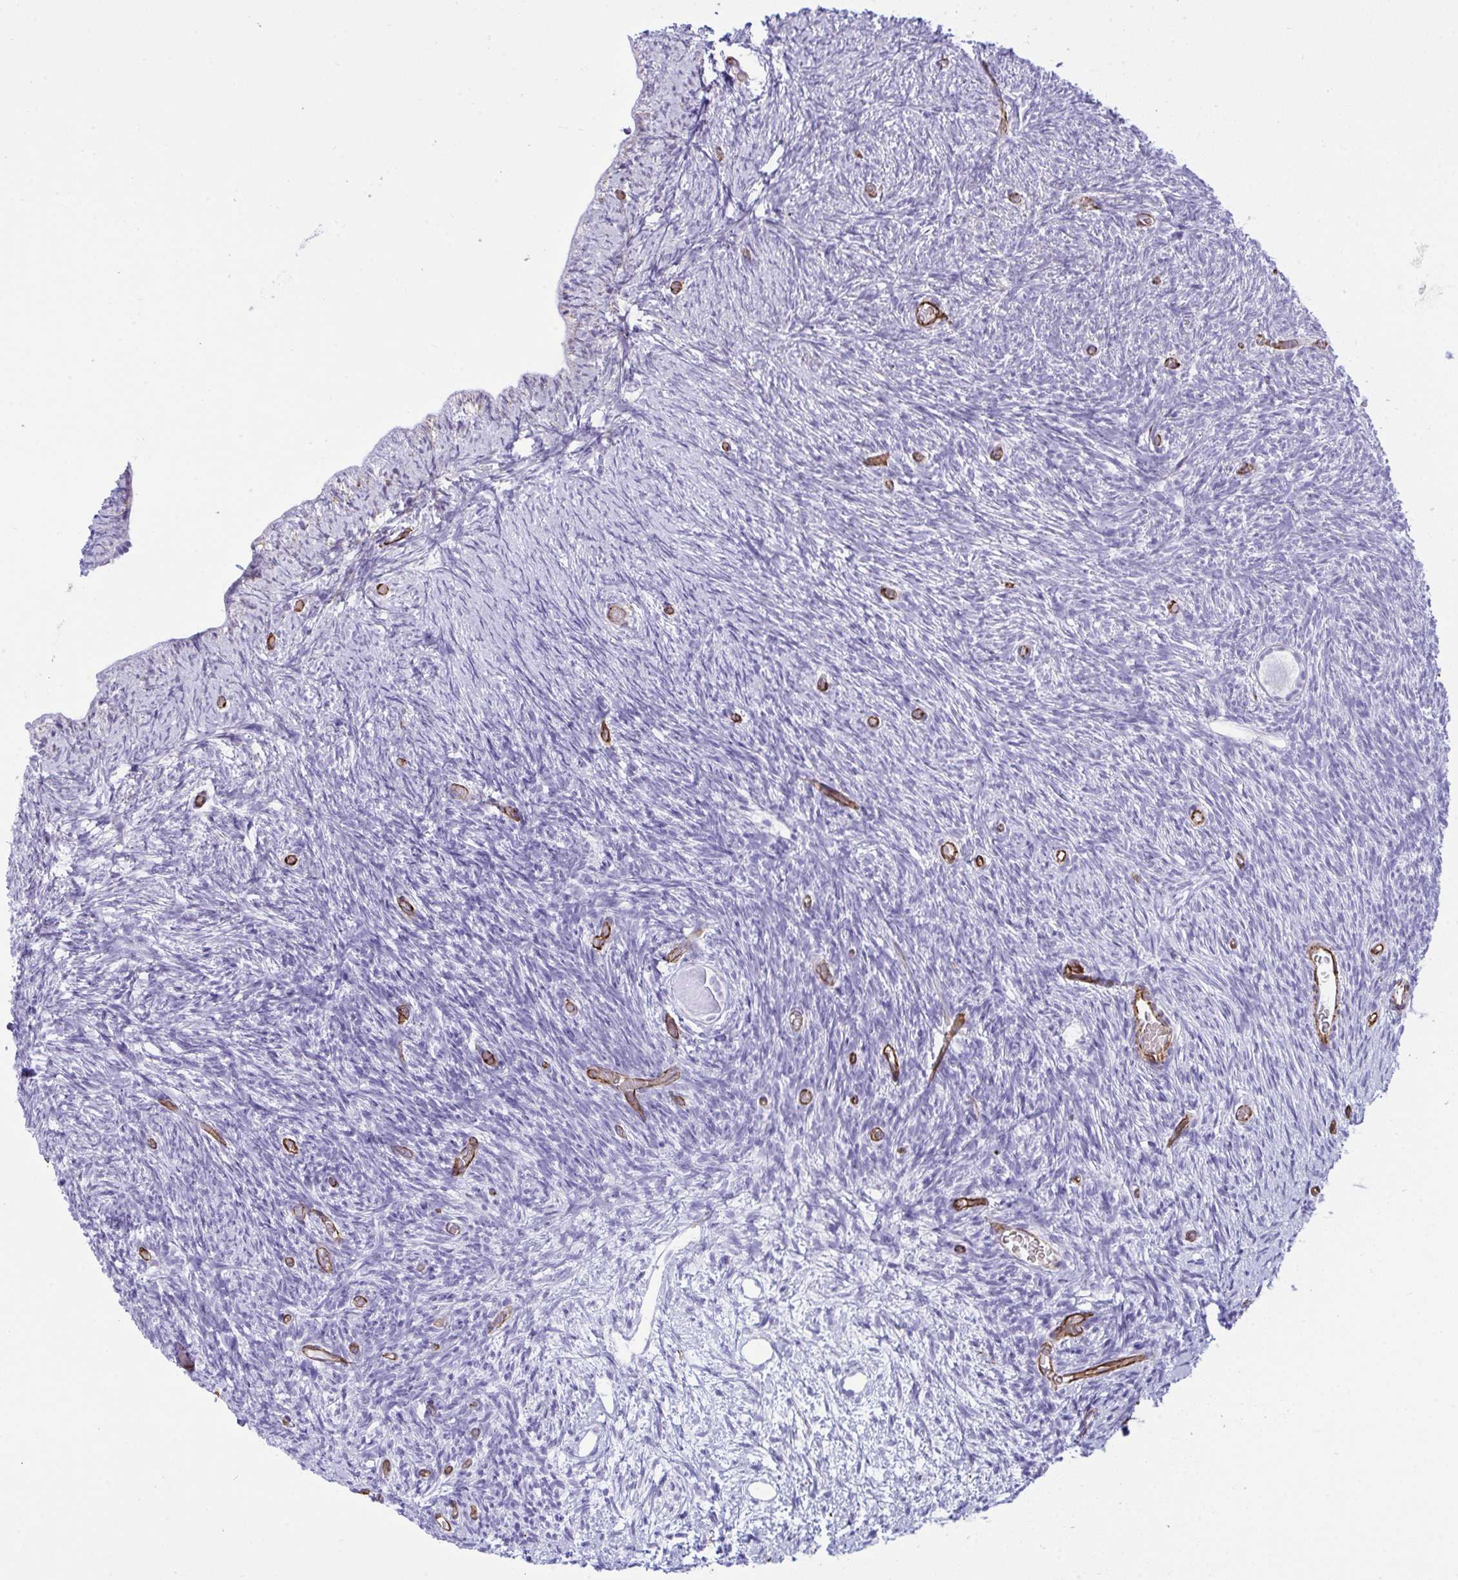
{"staining": {"intensity": "negative", "quantity": "none", "location": "none"}, "tissue": "ovary", "cell_type": "Follicle cells", "image_type": "normal", "snomed": [{"axis": "morphology", "description": "Normal tissue, NOS"}, {"axis": "topography", "description": "Ovary"}], "caption": "This is an immunohistochemistry image of normal human ovary. There is no positivity in follicle cells.", "gene": "SLC35B1", "patient": {"sex": "female", "age": 39}}